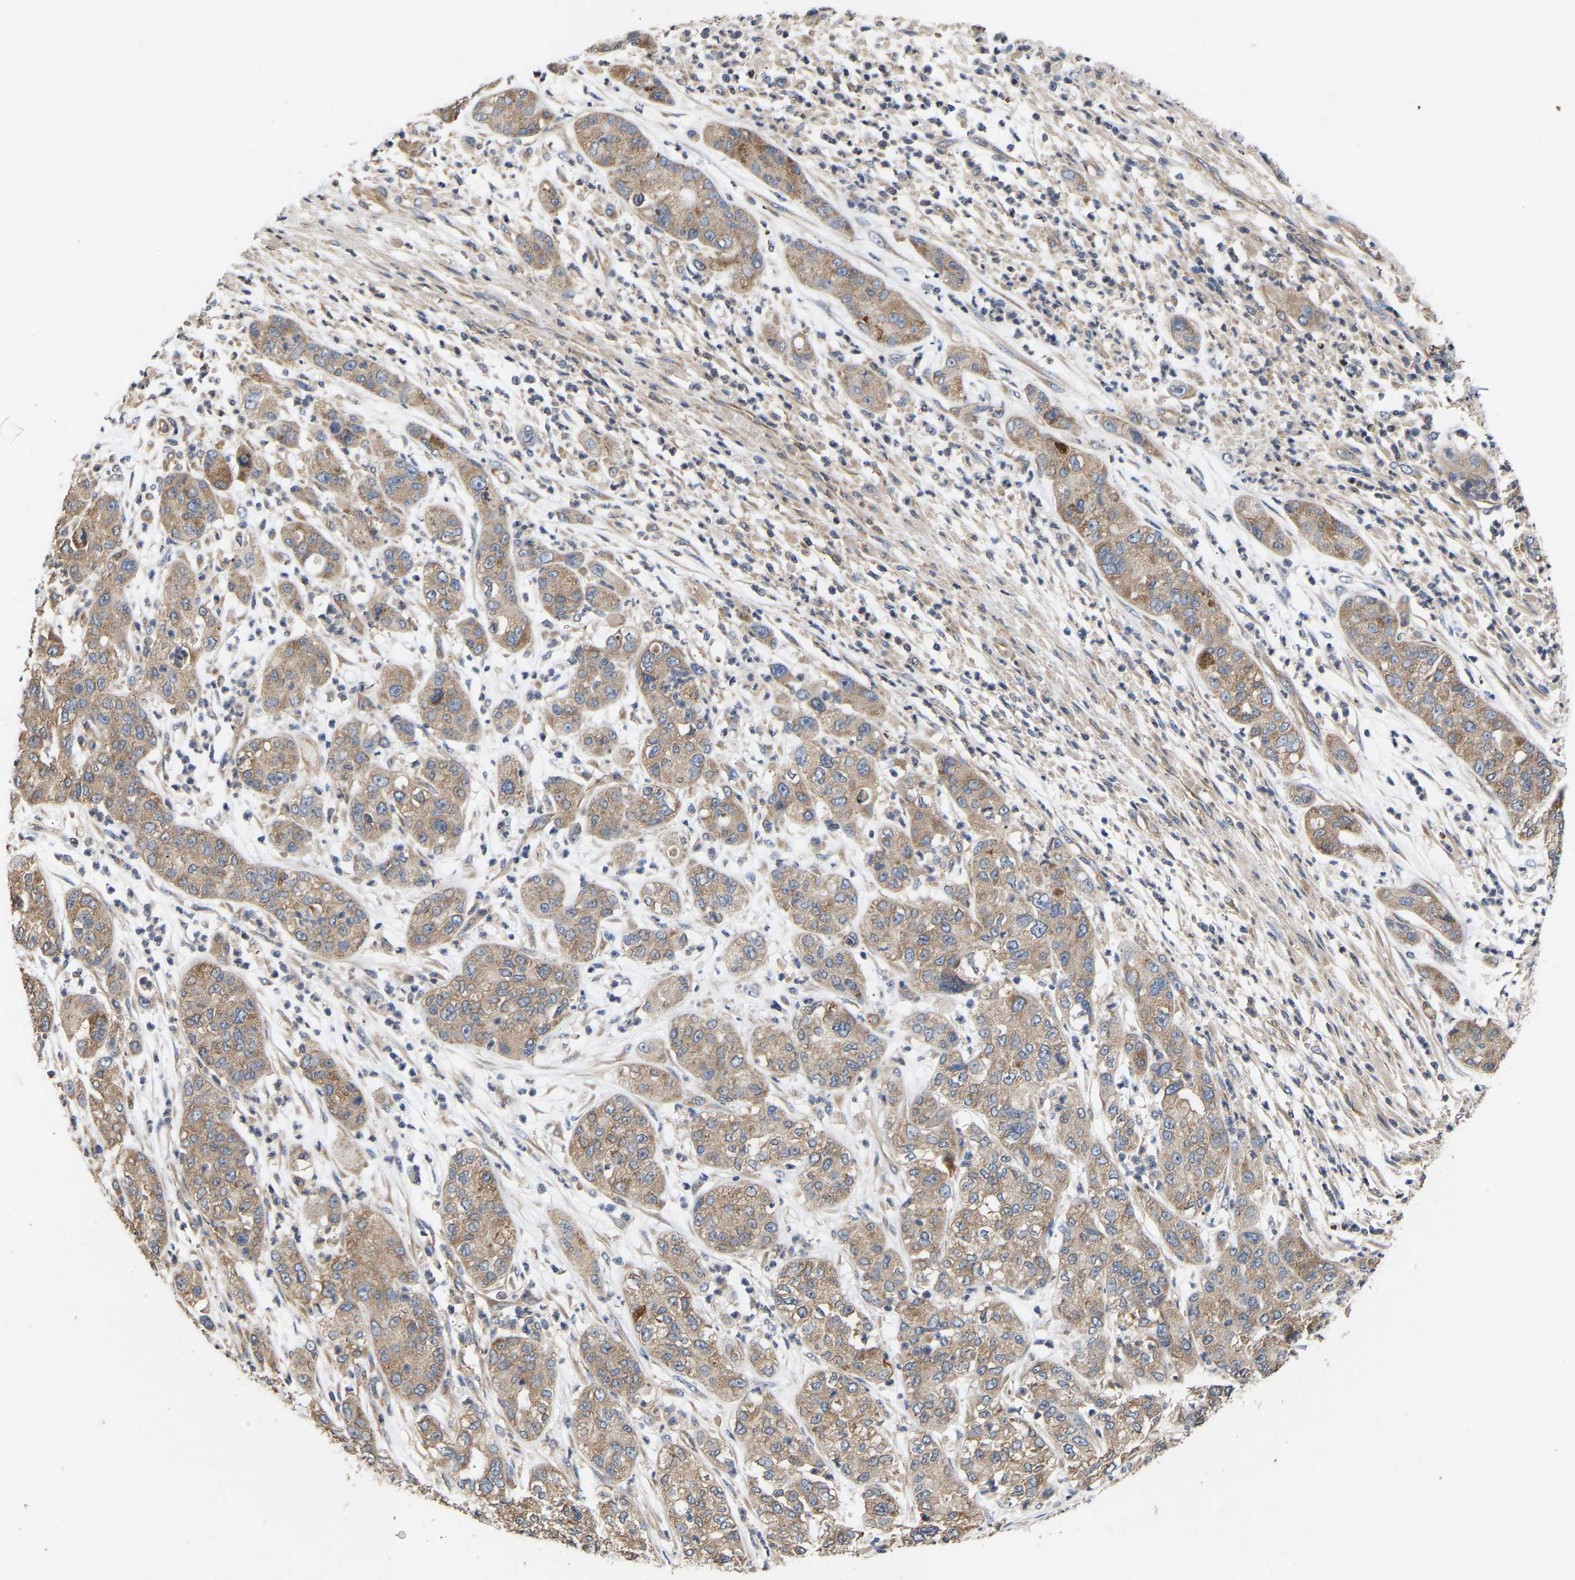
{"staining": {"intensity": "weak", "quantity": ">75%", "location": "cytoplasmic/membranous"}, "tissue": "pancreatic cancer", "cell_type": "Tumor cells", "image_type": "cancer", "snomed": [{"axis": "morphology", "description": "Adenocarcinoma, NOS"}, {"axis": "topography", "description": "Pancreas"}], "caption": "Adenocarcinoma (pancreatic) stained with DAB immunohistochemistry (IHC) displays low levels of weak cytoplasmic/membranous staining in about >75% of tumor cells.", "gene": "AIMP2", "patient": {"sex": "female", "age": 78}}